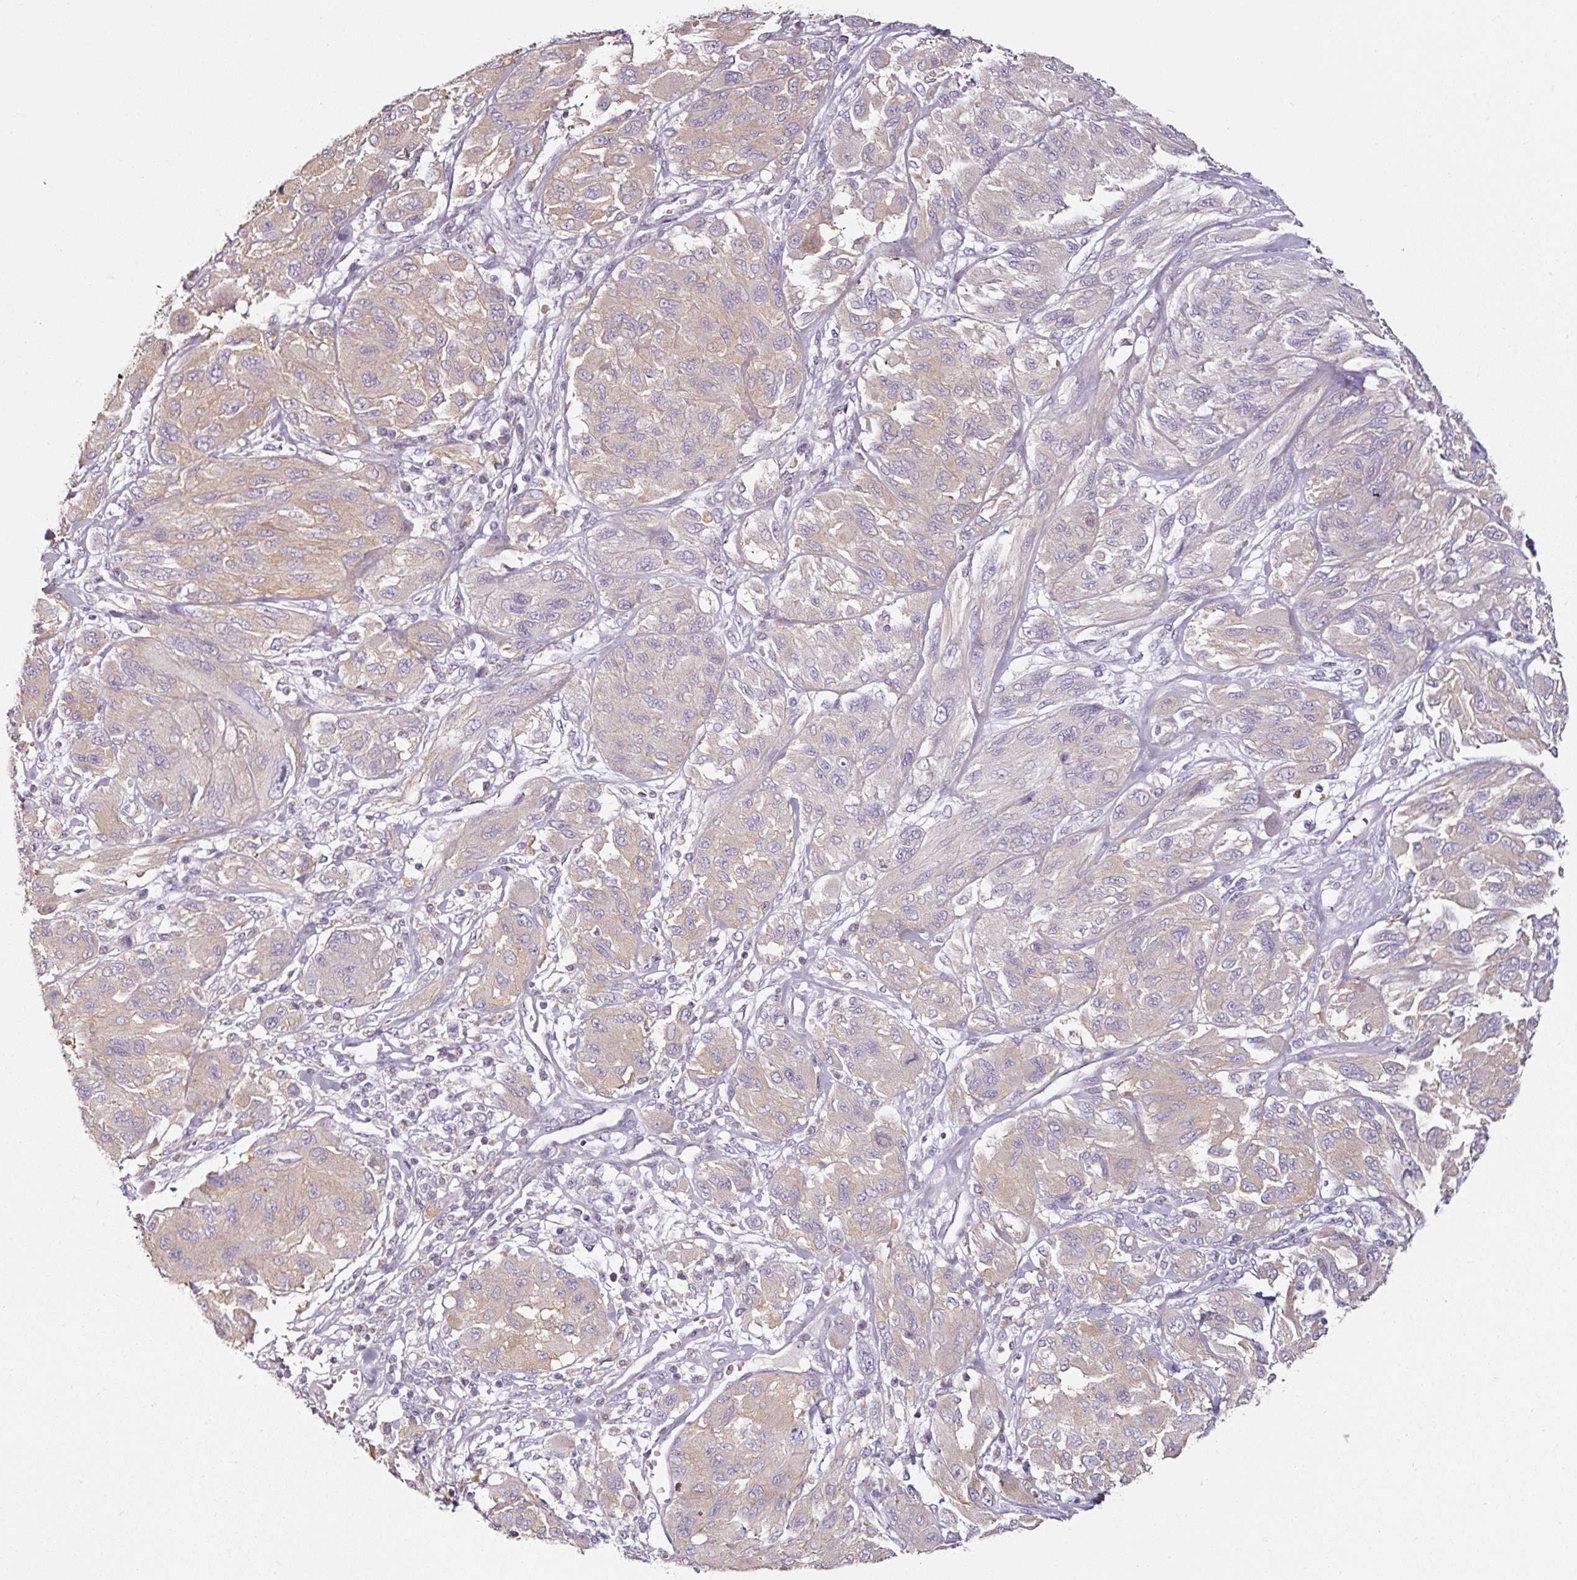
{"staining": {"intensity": "moderate", "quantity": "25%-75%", "location": "cytoplasmic/membranous"}, "tissue": "melanoma", "cell_type": "Tumor cells", "image_type": "cancer", "snomed": [{"axis": "morphology", "description": "Malignant melanoma, NOS"}, {"axis": "topography", "description": "Skin"}], "caption": "About 25%-75% of tumor cells in malignant melanoma display moderate cytoplasmic/membranous protein staining as visualized by brown immunohistochemical staining.", "gene": "CAP2", "patient": {"sex": "female", "age": 91}}